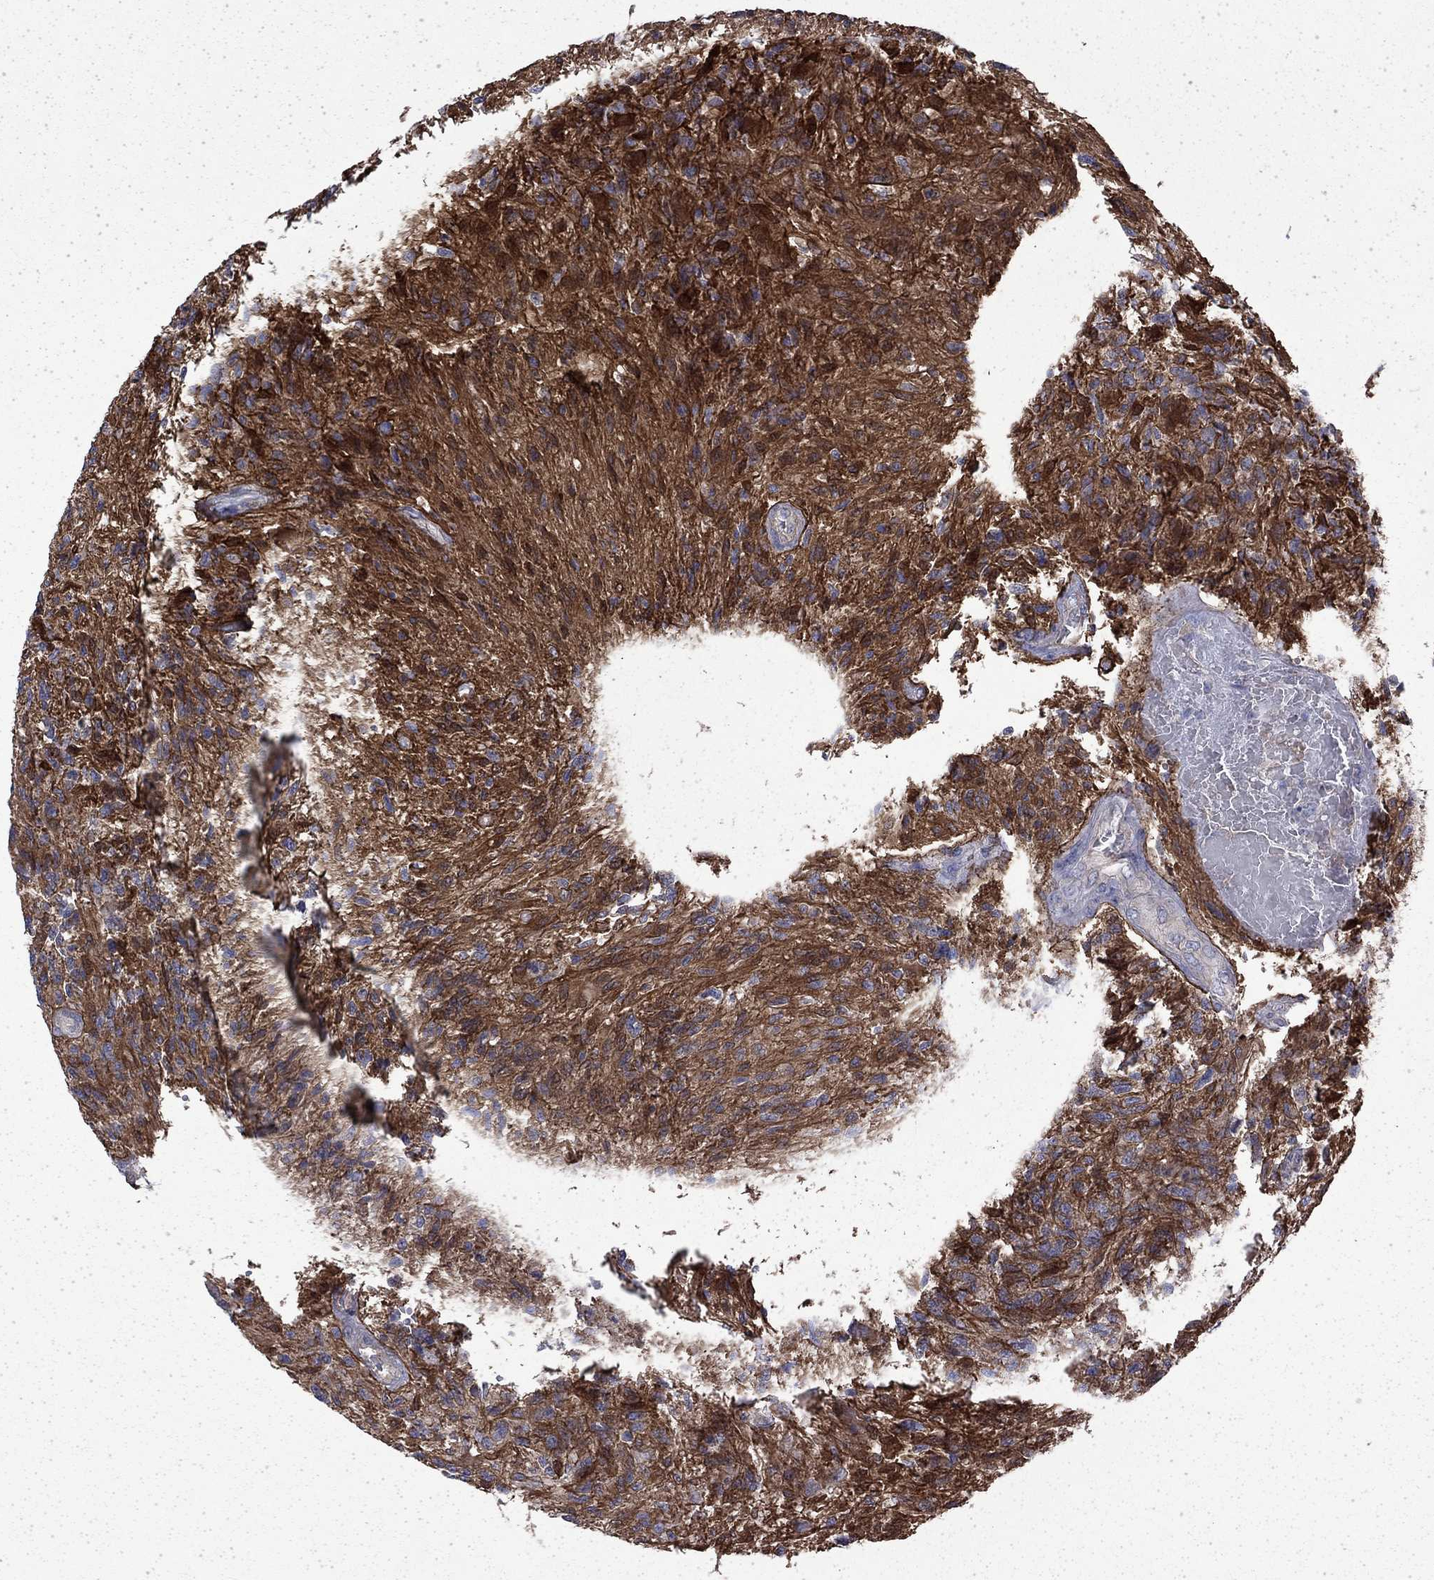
{"staining": {"intensity": "strong", "quantity": "25%-75%", "location": "cytoplasmic/membranous"}, "tissue": "glioma", "cell_type": "Tumor cells", "image_type": "cancer", "snomed": [{"axis": "morphology", "description": "Glioma, malignant, High grade"}, {"axis": "topography", "description": "Brain"}], "caption": "Human glioma stained with a brown dye exhibits strong cytoplasmic/membranous positive positivity in about 25%-75% of tumor cells.", "gene": "DTNA", "patient": {"sex": "male", "age": 56}}